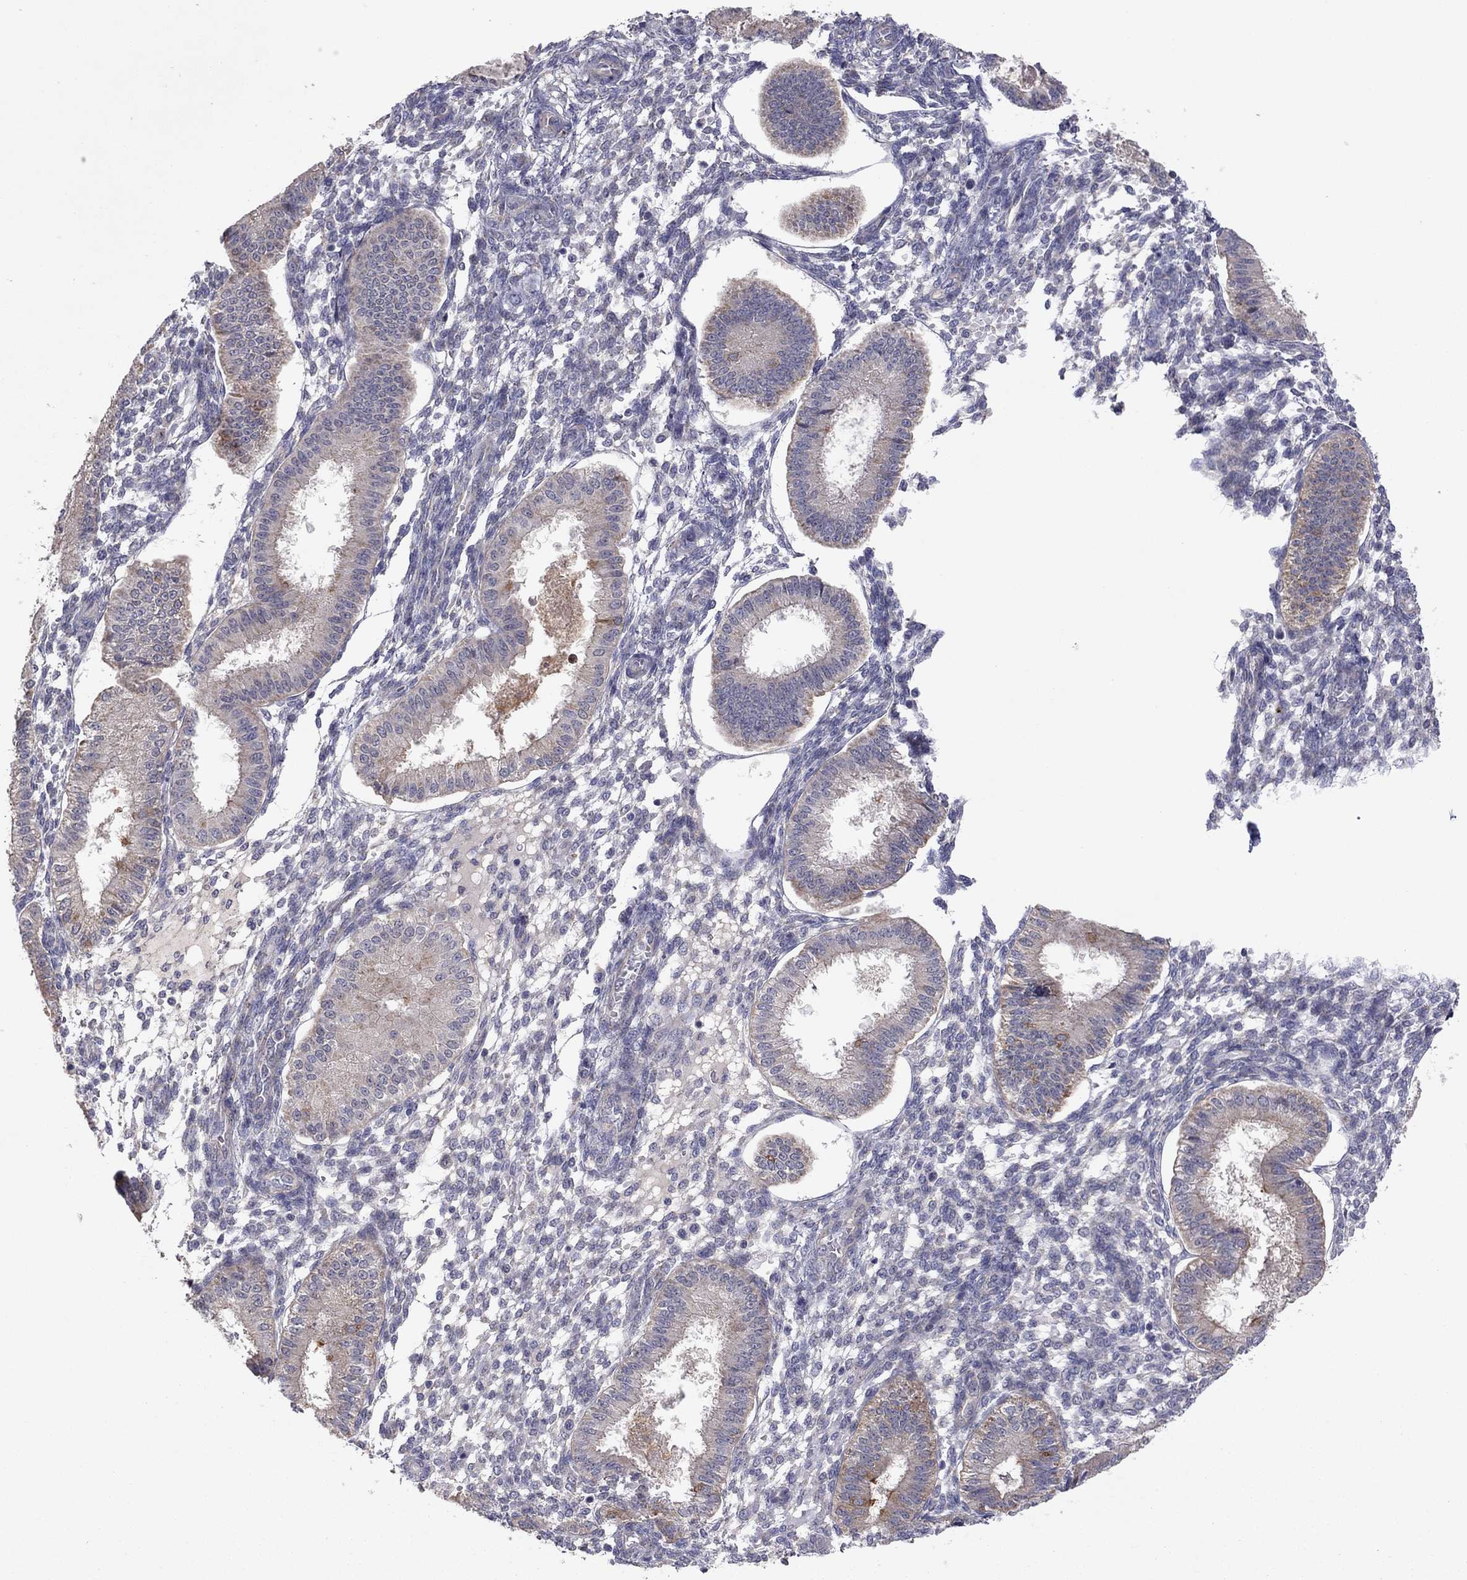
{"staining": {"intensity": "negative", "quantity": "none", "location": "none"}, "tissue": "endometrium", "cell_type": "Cells in endometrial stroma", "image_type": "normal", "snomed": [{"axis": "morphology", "description": "Normal tissue, NOS"}, {"axis": "topography", "description": "Endometrium"}], "caption": "IHC histopathology image of benign endometrium: endometrium stained with DAB reveals no significant protein positivity in cells in endometrial stroma.", "gene": "CRACDL", "patient": {"sex": "female", "age": 43}}